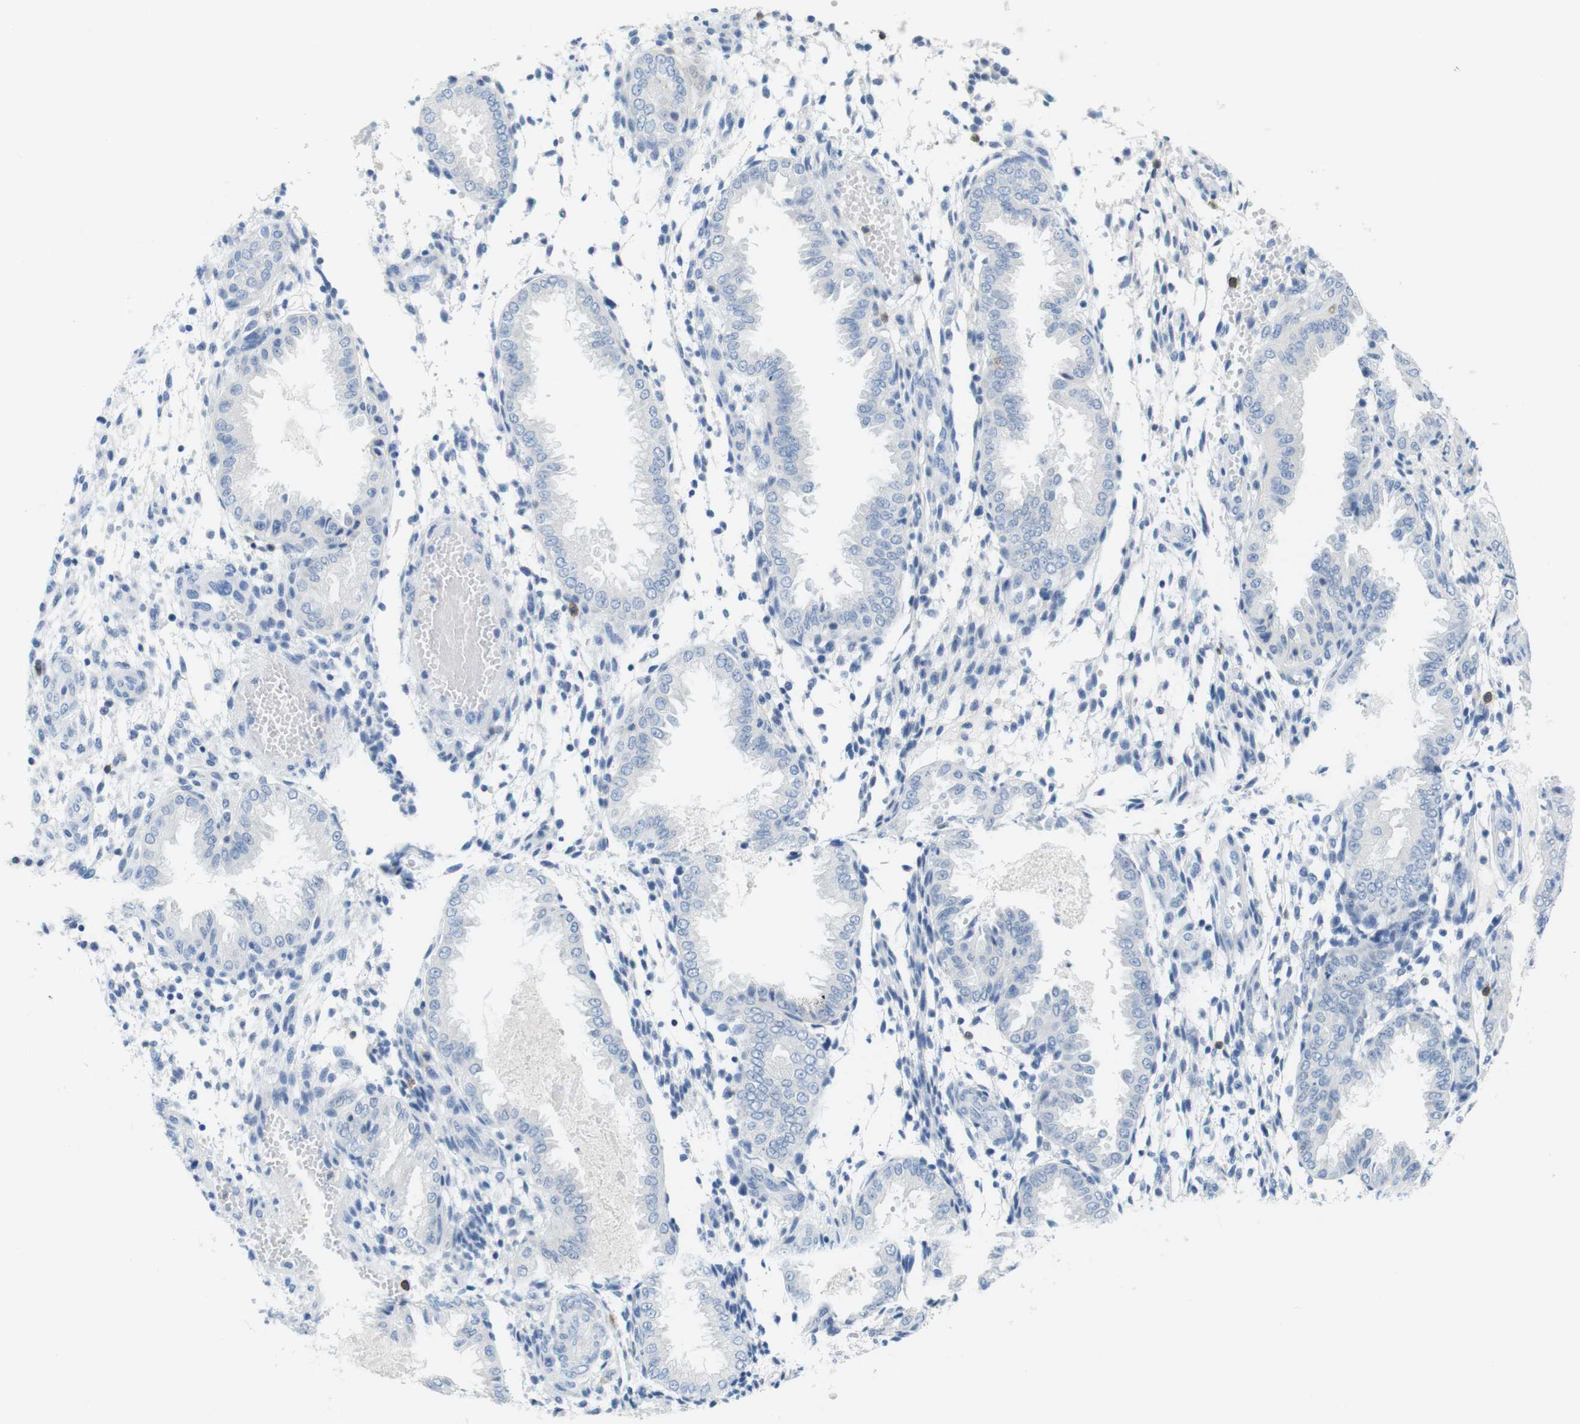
{"staining": {"intensity": "negative", "quantity": "none", "location": "none"}, "tissue": "endometrium", "cell_type": "Cells in endometrial stroma", "image_type": "normal", "snomed": [{"axis": "morphology", "description": "Normal tissue, NOS"}, {"axis": "topography", "description": "Endometrium"}], "caption": "Cells in endometrial stroma are negative for protein expression in unremarkable human endometrium.", "gene": "CD5", "patient": {"sex": "female", "age": 33}}